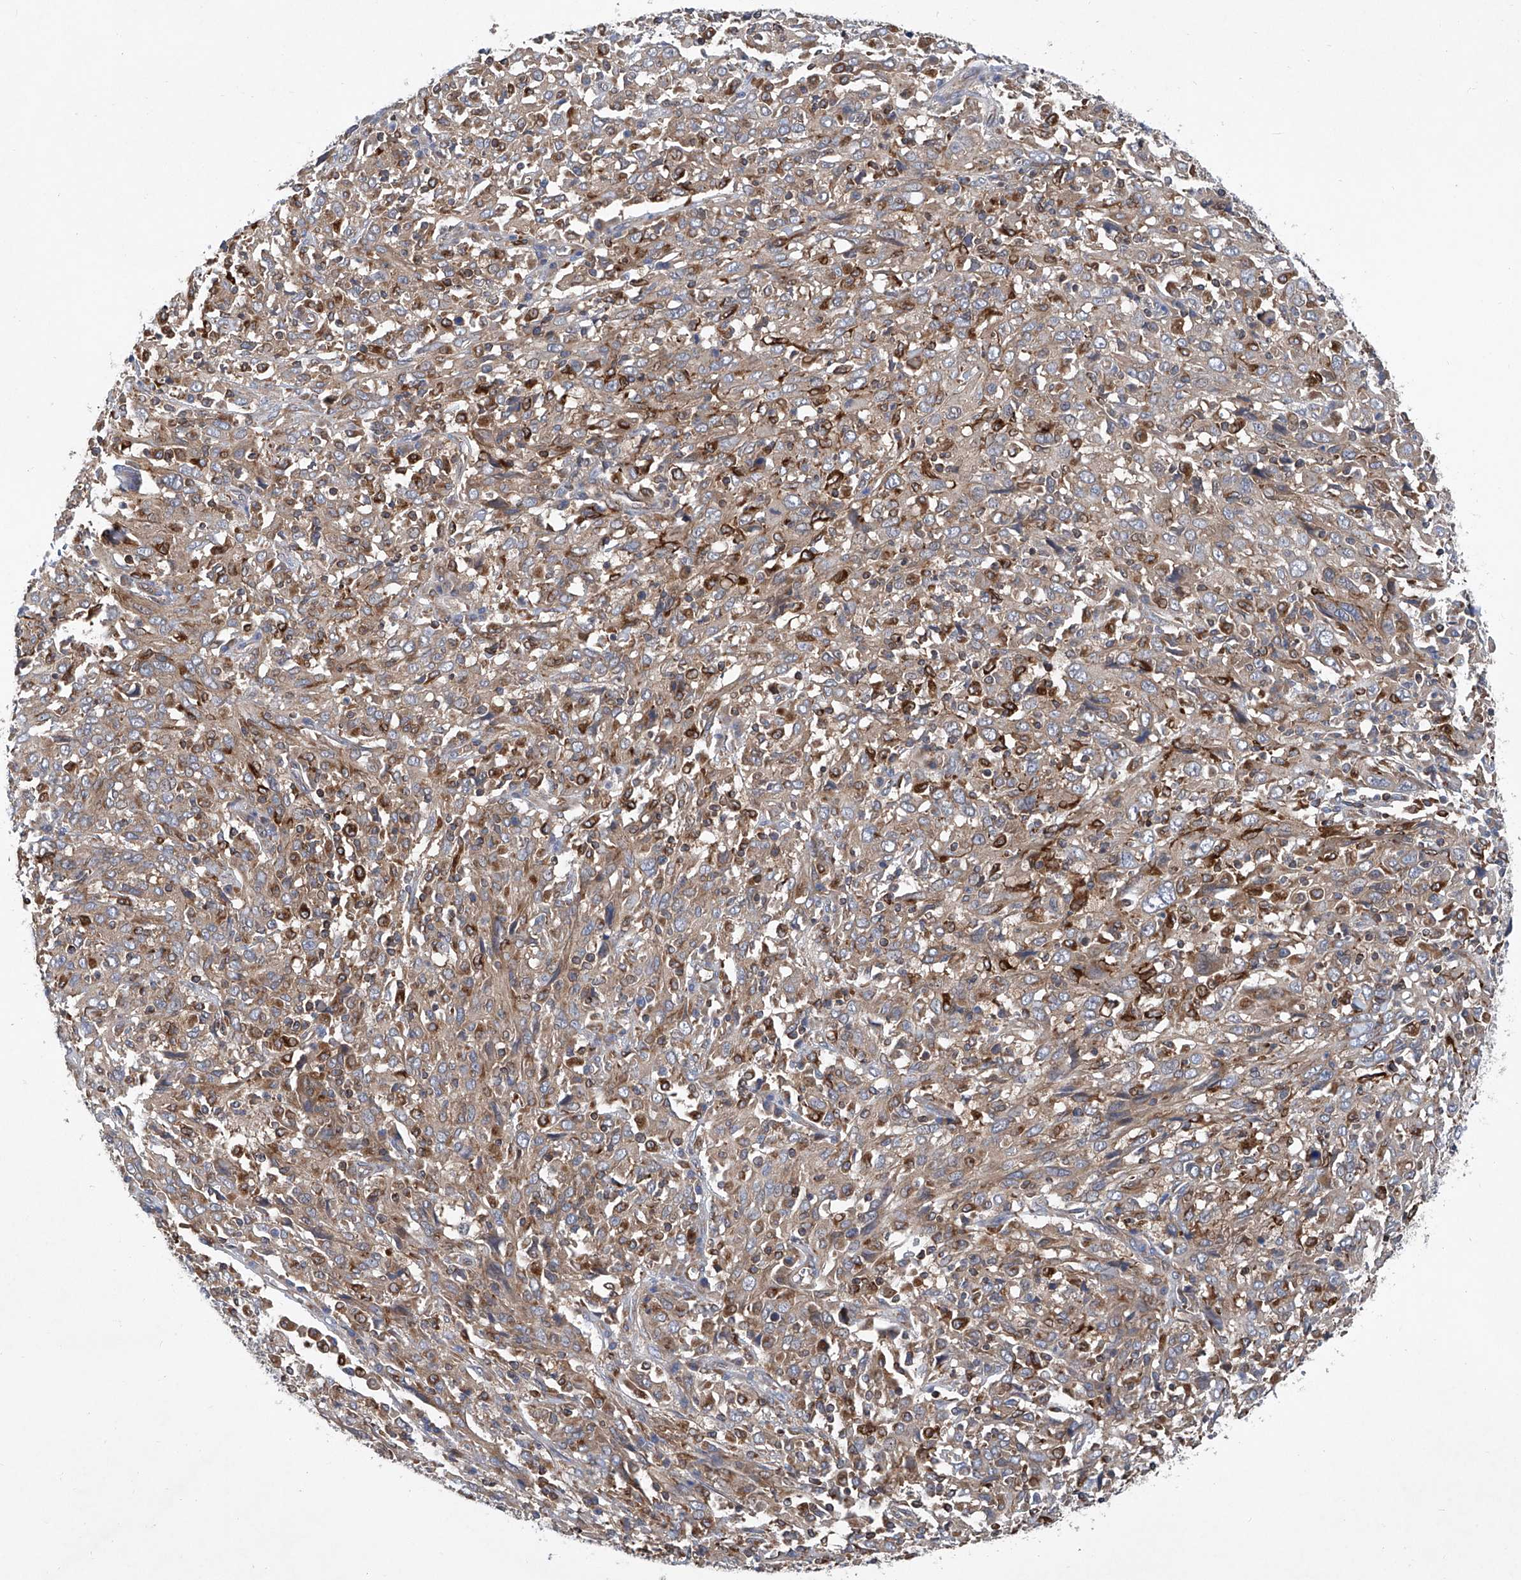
{"staining": {"intensity": "weak", "quantity": ">75%", "location": "cytoplasmic/membranous"}, "tissue": "cervical cancer", "cell_type": "Tumor cells", "image_type": "cancer", "snomed": [{"axis": "morphology", "description": "Squamous cell carcinoma, NOS"}, {"axis": "topography", "description": "Cervix"}], "caption": "Brown immunohistochemical staining in human squamous cell carcinoma (cervical) exhibits weak cytoplasmic/membranous positivity in approximately >75% of tumor cells.", "gene": "TRIM38", "patient": {"sex": "female", "age": 46}}